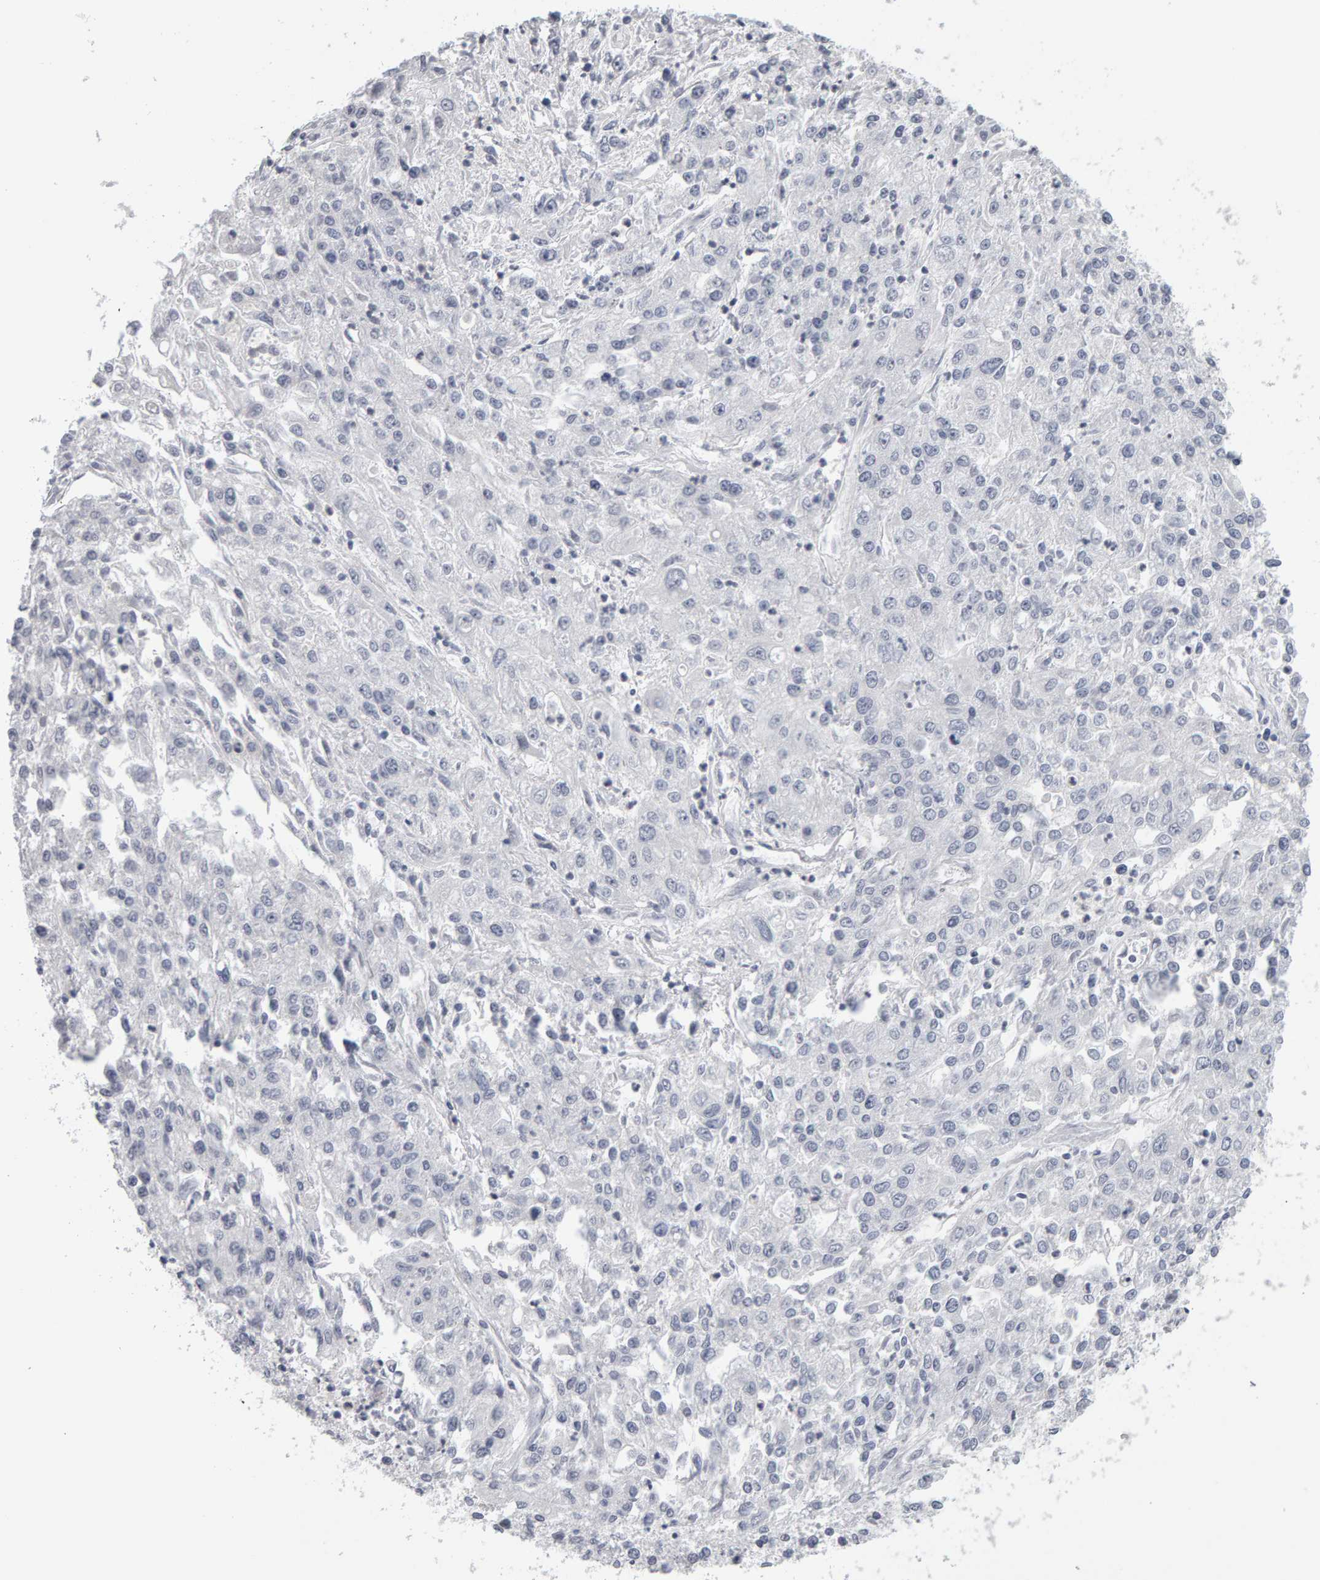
{"staining": {"intensity": "negative", "quantity": "none", "location": "none"}, "tissue": "endometrial cancer", "cell_type": "Tumor cells", "image_type": "cancer", "snomed": [{"axis": "morphology", "description": "Adenocarcinoma, NOS"}, {"axis": "topography", "description": "Endometrium"}], "caption": "Endometrial cancer stained for a protein using immunohistochemistry displays no expression tumor cells.", "gene": "MSRA", "patient": {"sex": "female", "age": 49}}